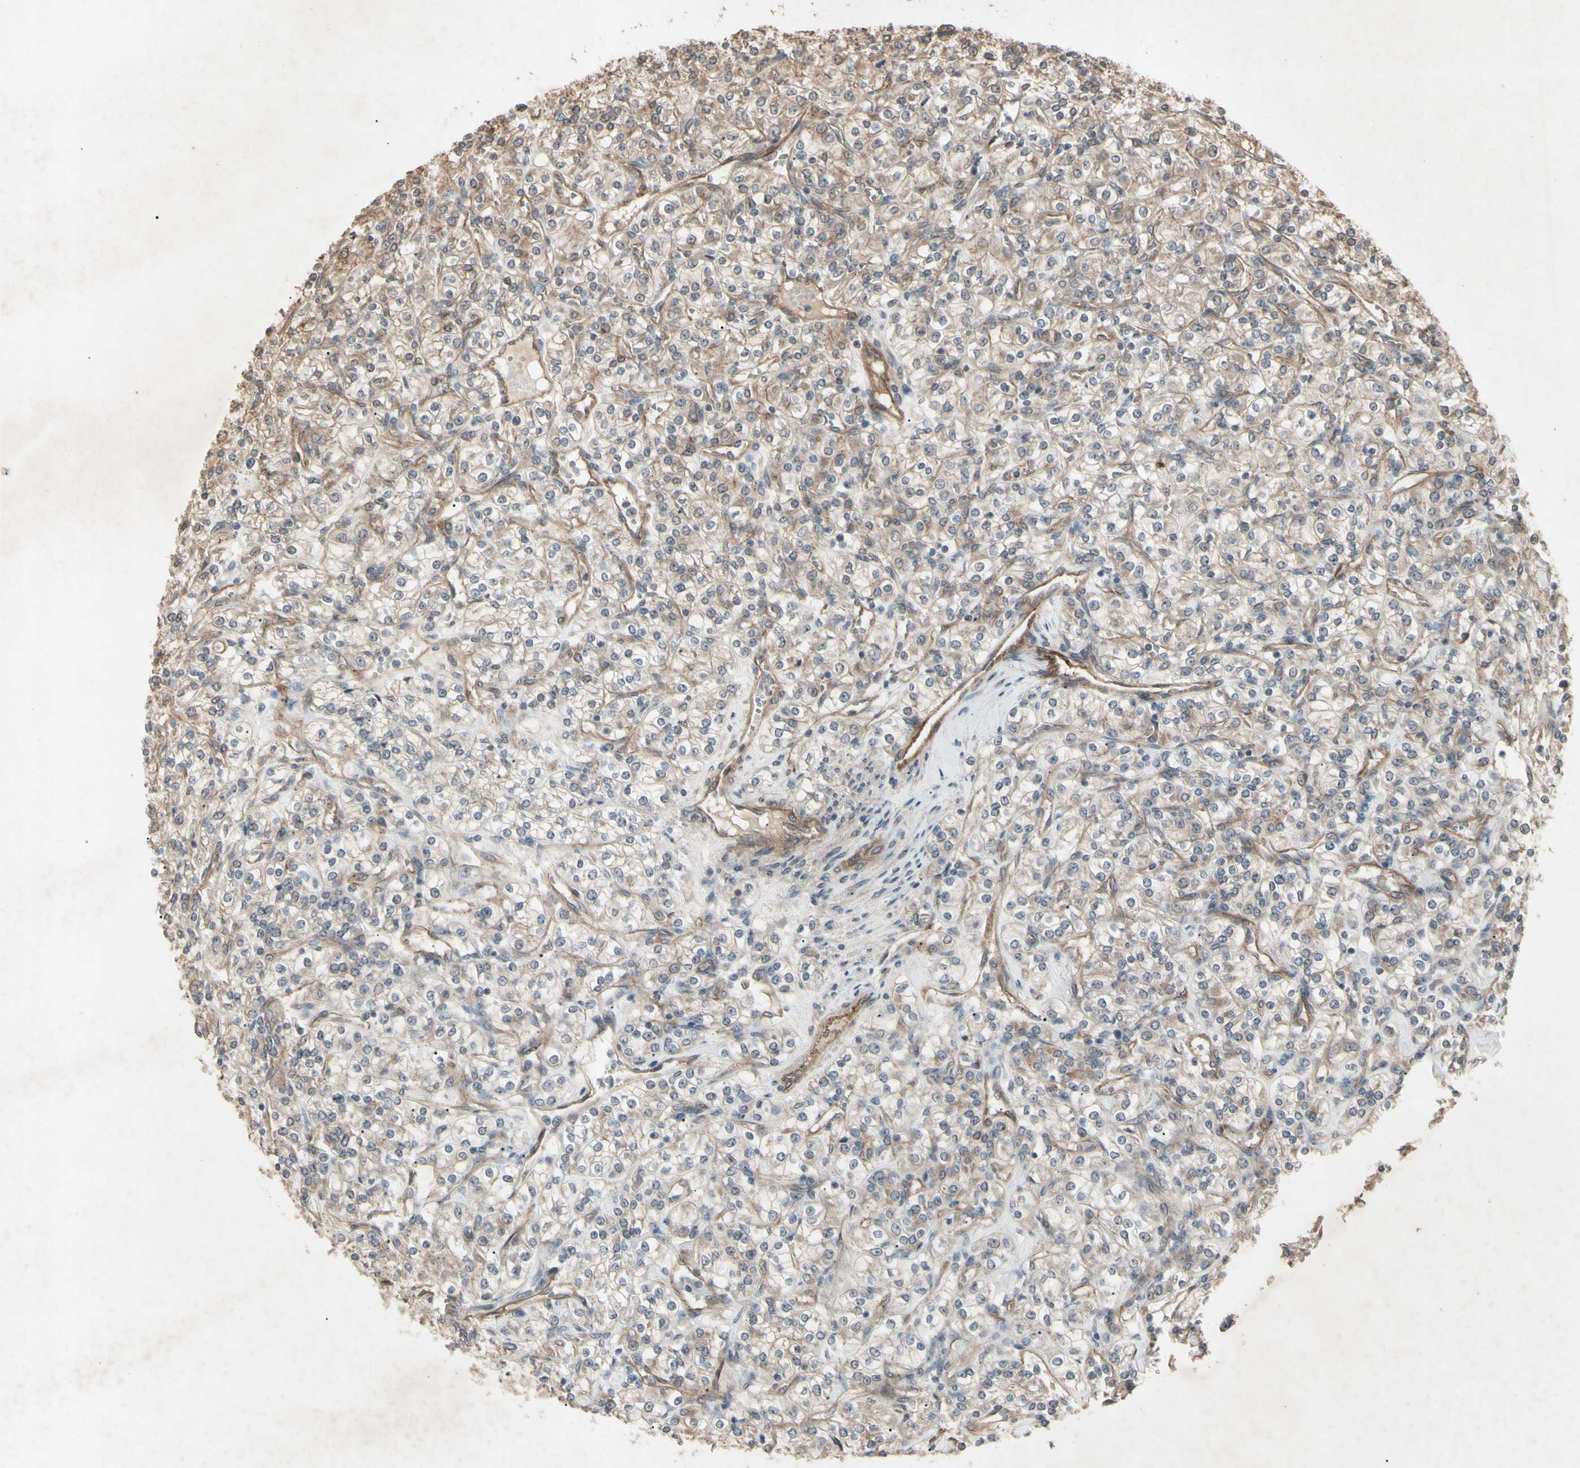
{"staining": {"intensity": "weak", "quantity": ">75%", "location": "cytoplasmic/membranous"}, "tissue": "renal cancer", "cell_type": "Tumor cells", "image_type": "cancer", "snomed": [{"axis": "morphology", "description": "Adenocarcinoma, NOS"}, {"axis": "topography", "description": "Kidney"}], "caption": "This is an image of immunohistochemistry (IHC) staining of renal cancer (adenocarcinoma), which shows weak expression in the cytoplasmic/membranous of tumor cells.", "gene": "JAG1", "patient": {"sex": "male", "age": 77}}